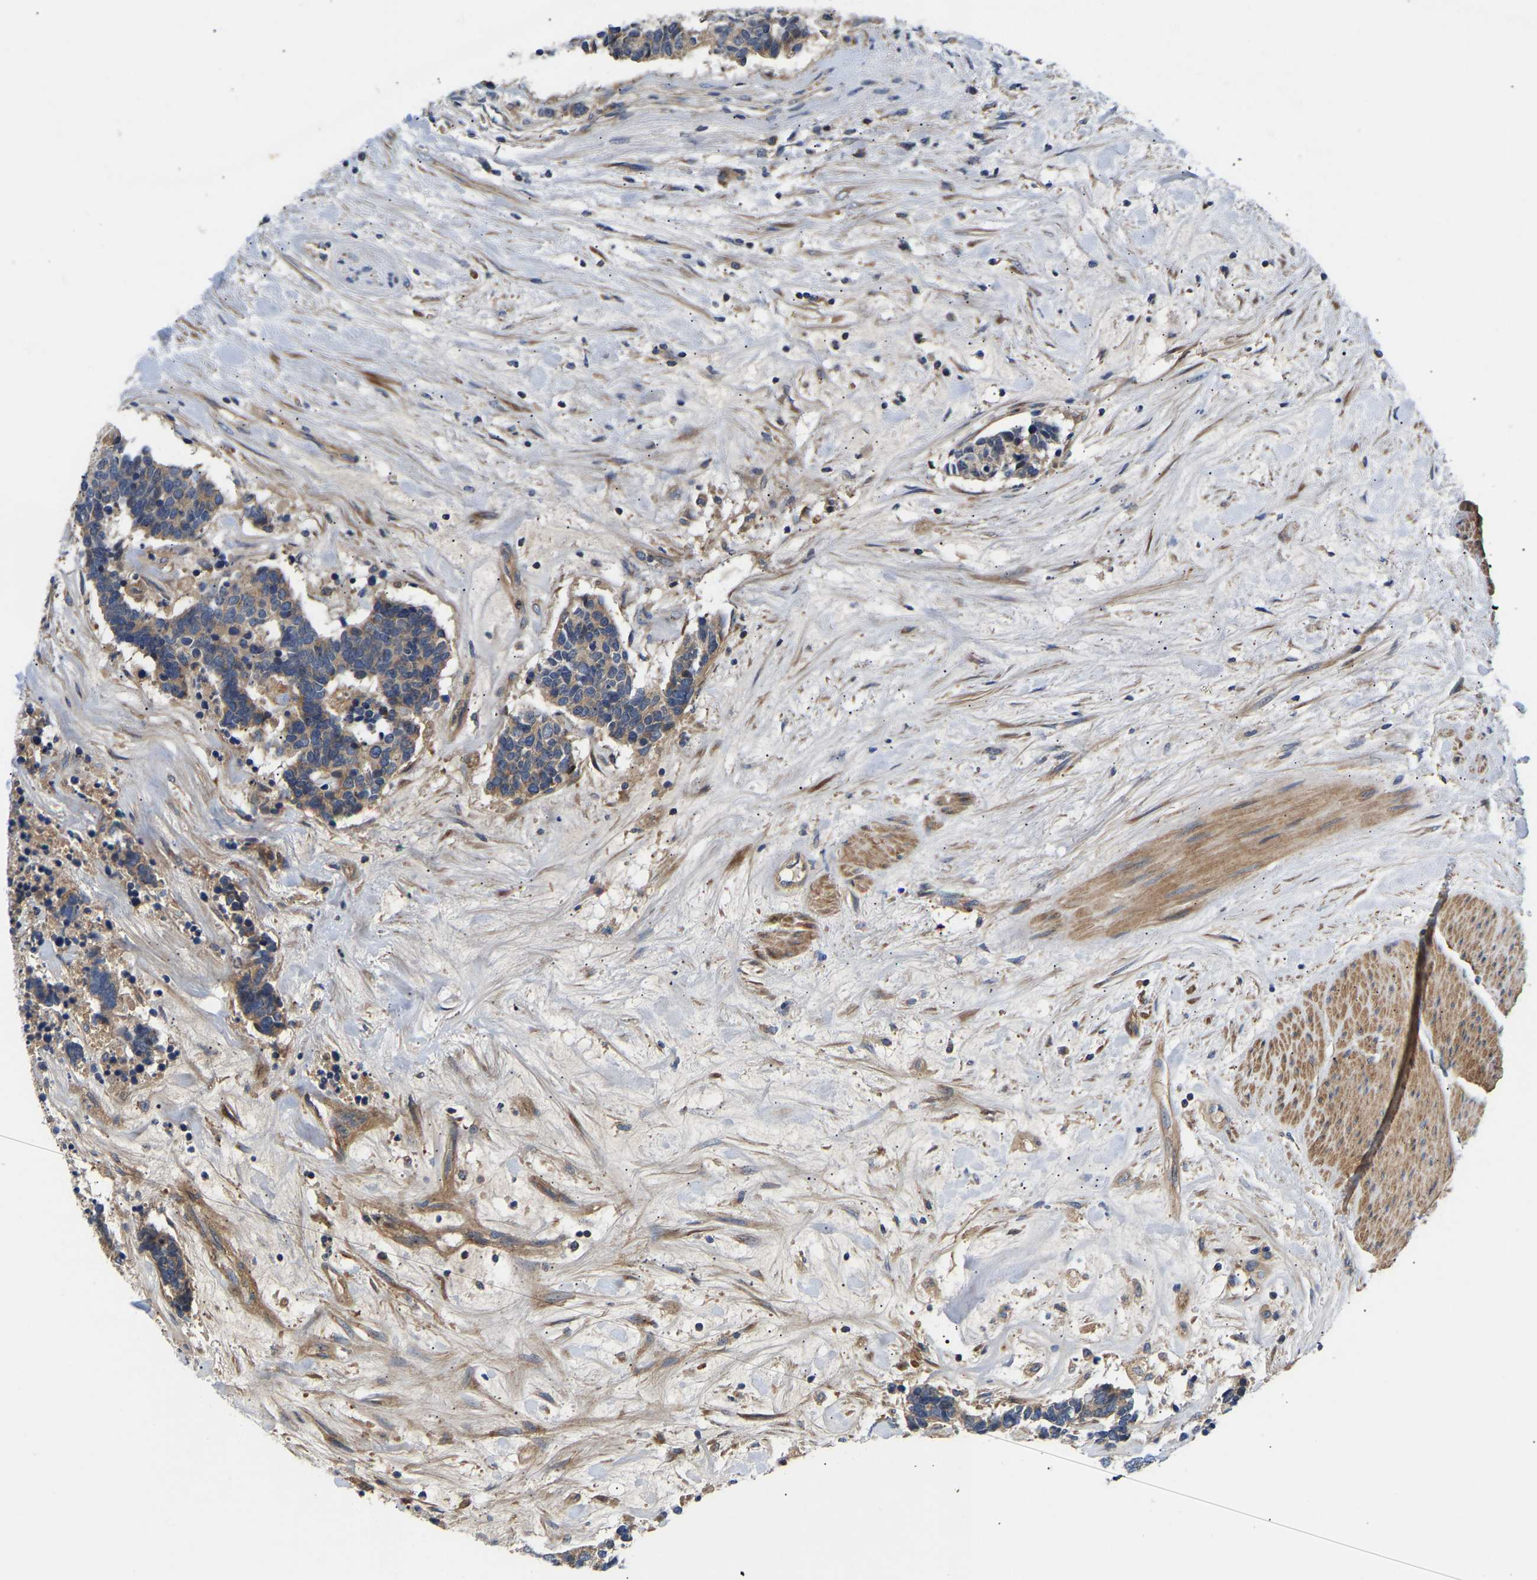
{"staining": {"intensity": "weak", "quantity": ">75%", "location": "cytoplasmic/membranous"}, "tissue": "carcinoid", "cell_type": "Tumor cells", "image_type": "cancer", "snomed": [{"axis": "morphology", "description": "Carcinoma, NOS"}, {"axis": "morphology", "description": "Carcinoid, malignant, NOS"}, {"axis": "topography", "description": "Urinary bladder"}], "caption": "Weak cytoplasmic/membranous expression for a protein is identified in approximately >75% of tumor cells of carcinoid using IHC.", "gene": "AIMP2", "patient": {"sex": "male", "age": 57}}